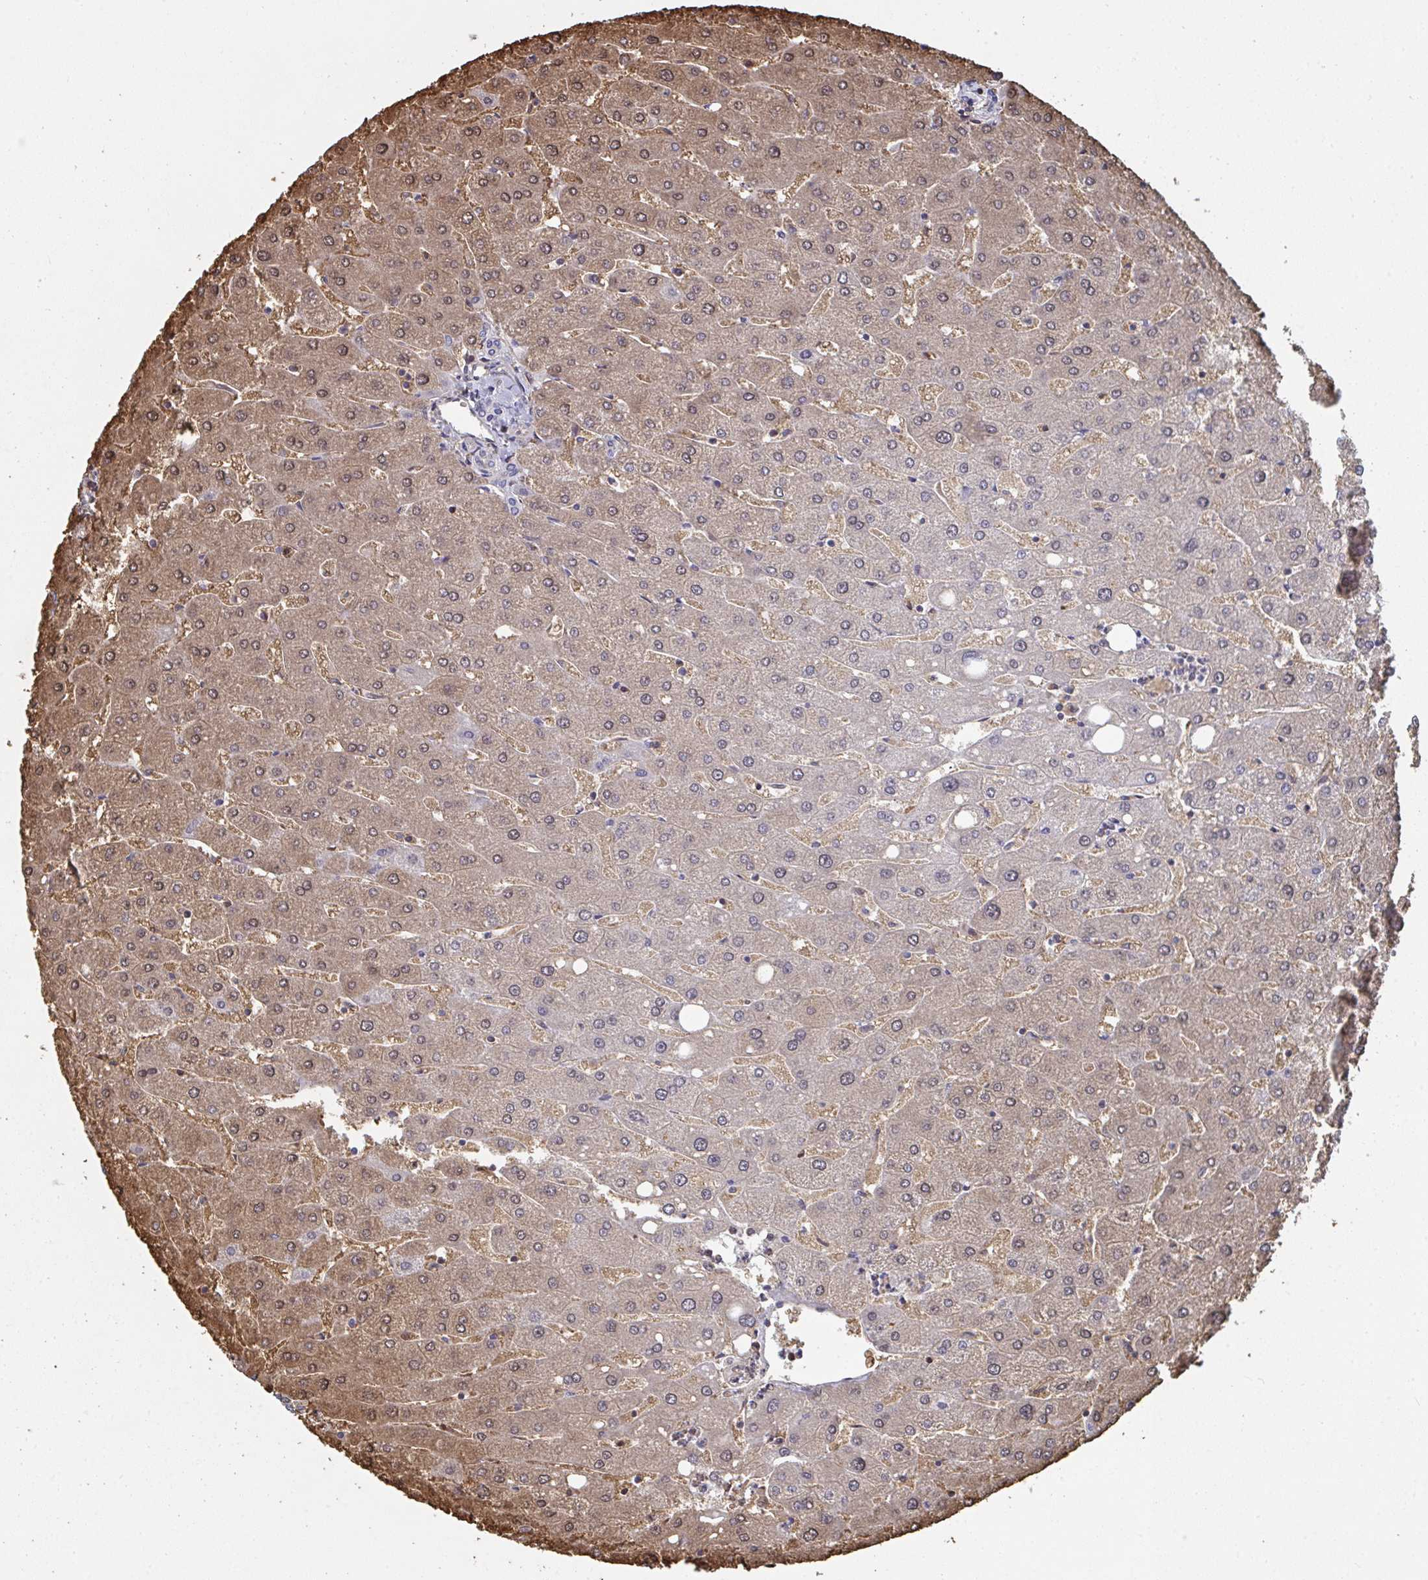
{"staining": {"intensity": "weak", "quantity": "<25%", "location": "cytoplasmic/membranous"}, "tissue": "liver", "cell_type": "Cholangiocytes", "image_type": "normal", "snomed": [{"axis": "morphology", "description": "Normal tissue, NOS"}, {"axis": "topography", "description": "Liver"}], "caption": "High power microscopy micrograph of an immunohistochemistry image of unremarkable liver, revealing no significant expression in cholangiocytes.", "gene": "TTC9C", "patient": {"sex": "male", "age": 67}}